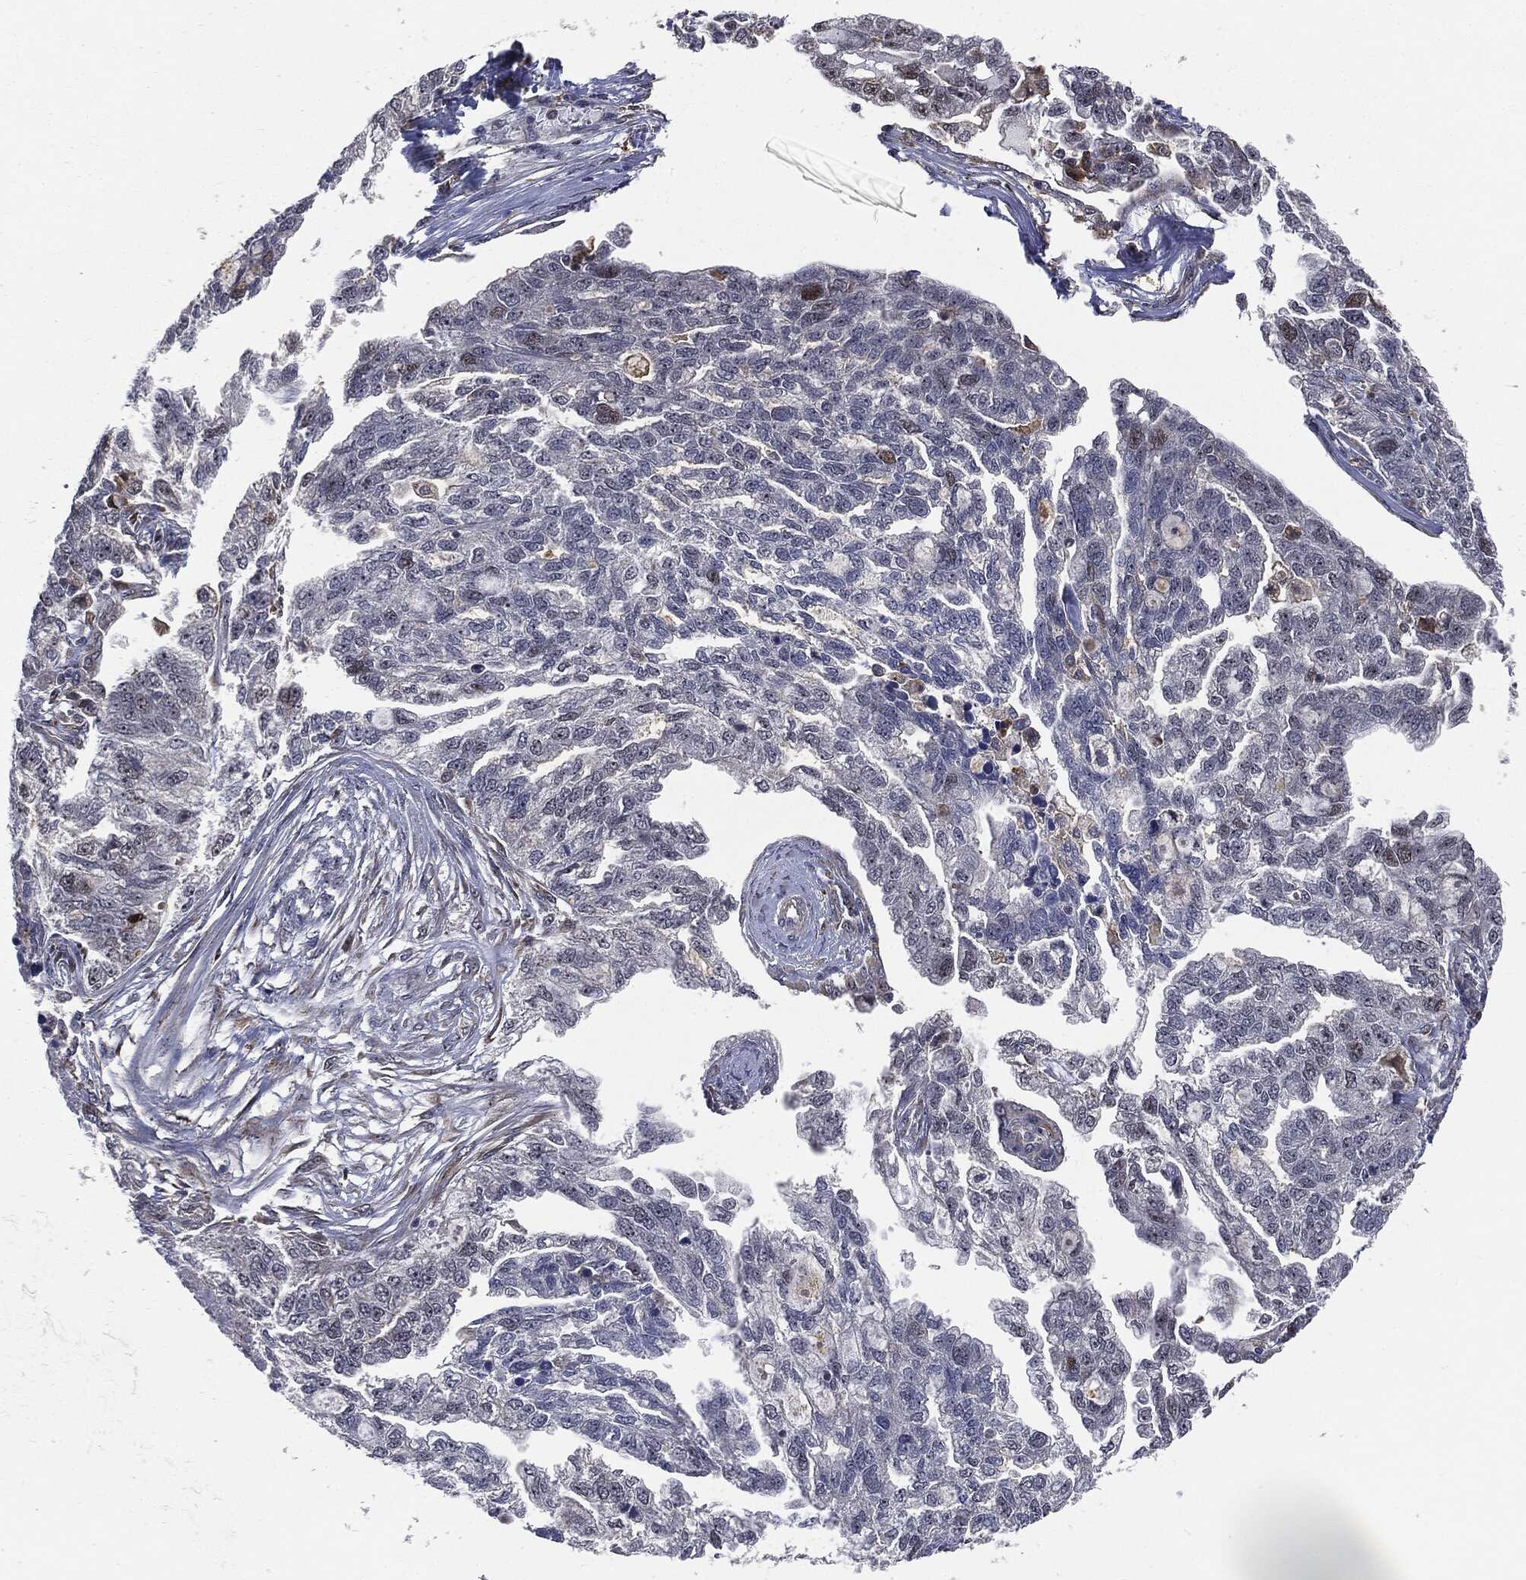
{"staining": {"intensity": "negative", "quantity": "none", "location": "none"}, "tissue": "ovarian cancer", "cell_type": "Tumor cells", "image_type": "cancer", "snomed": [{"axis": "morphology", "description": "Cystadenocarcinoma, serous, NOS"}, {"axis": "topography", "description": "Ovary"}], "caption": "Immunohistochemistry (IHC) image of neoplastic tissue: serous cystadenocarcinoma (ovarian) stained with DAB displays no significant protein positivity in tumor cells. The staining is performed using DAB brown chromogen with nuclei counter-stained in using hematoxylin.", "gene": "TRMT1L", "patient": {"sex": "female", "age": 51}}